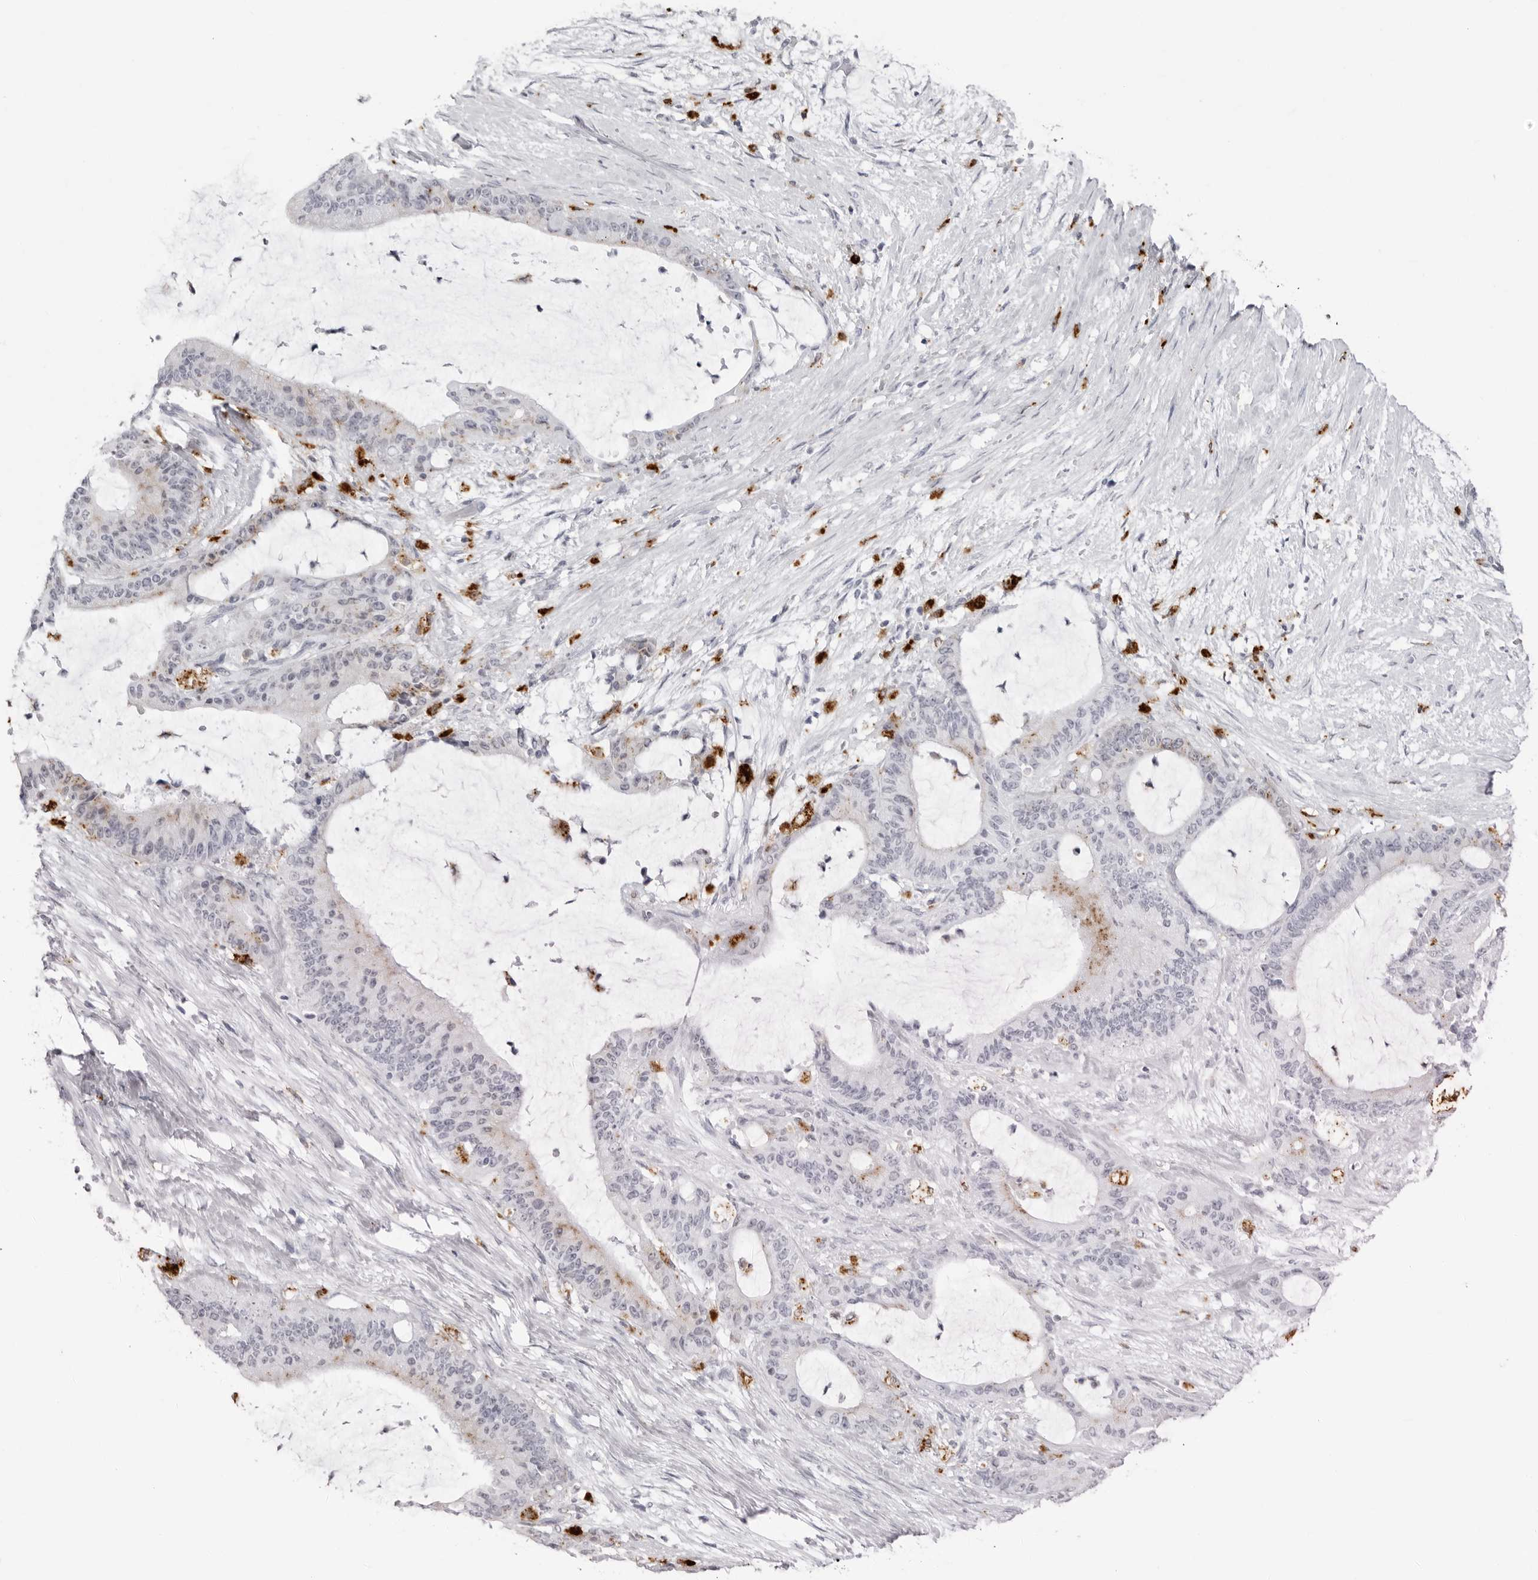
{"staining": {"intensity": "weak", "quantity": "<25%", "location": "cytoplasmic/membranous"}, "tissue": "liver cancer", "cell_type": "Tumor cells", "image_type": "cancer", "snomed": [{"axis": "morphology", "description": "Cholangiocarcinoma"}, {"axis": "topography", "description": "Liver"}], "caption": "An immunohistochemistry histopathology image of liver cancer is shown. There is no staining in tumor cells of liver cancer.", "gene": "IL25", "patient": {"sex": "female", "age": 73}}